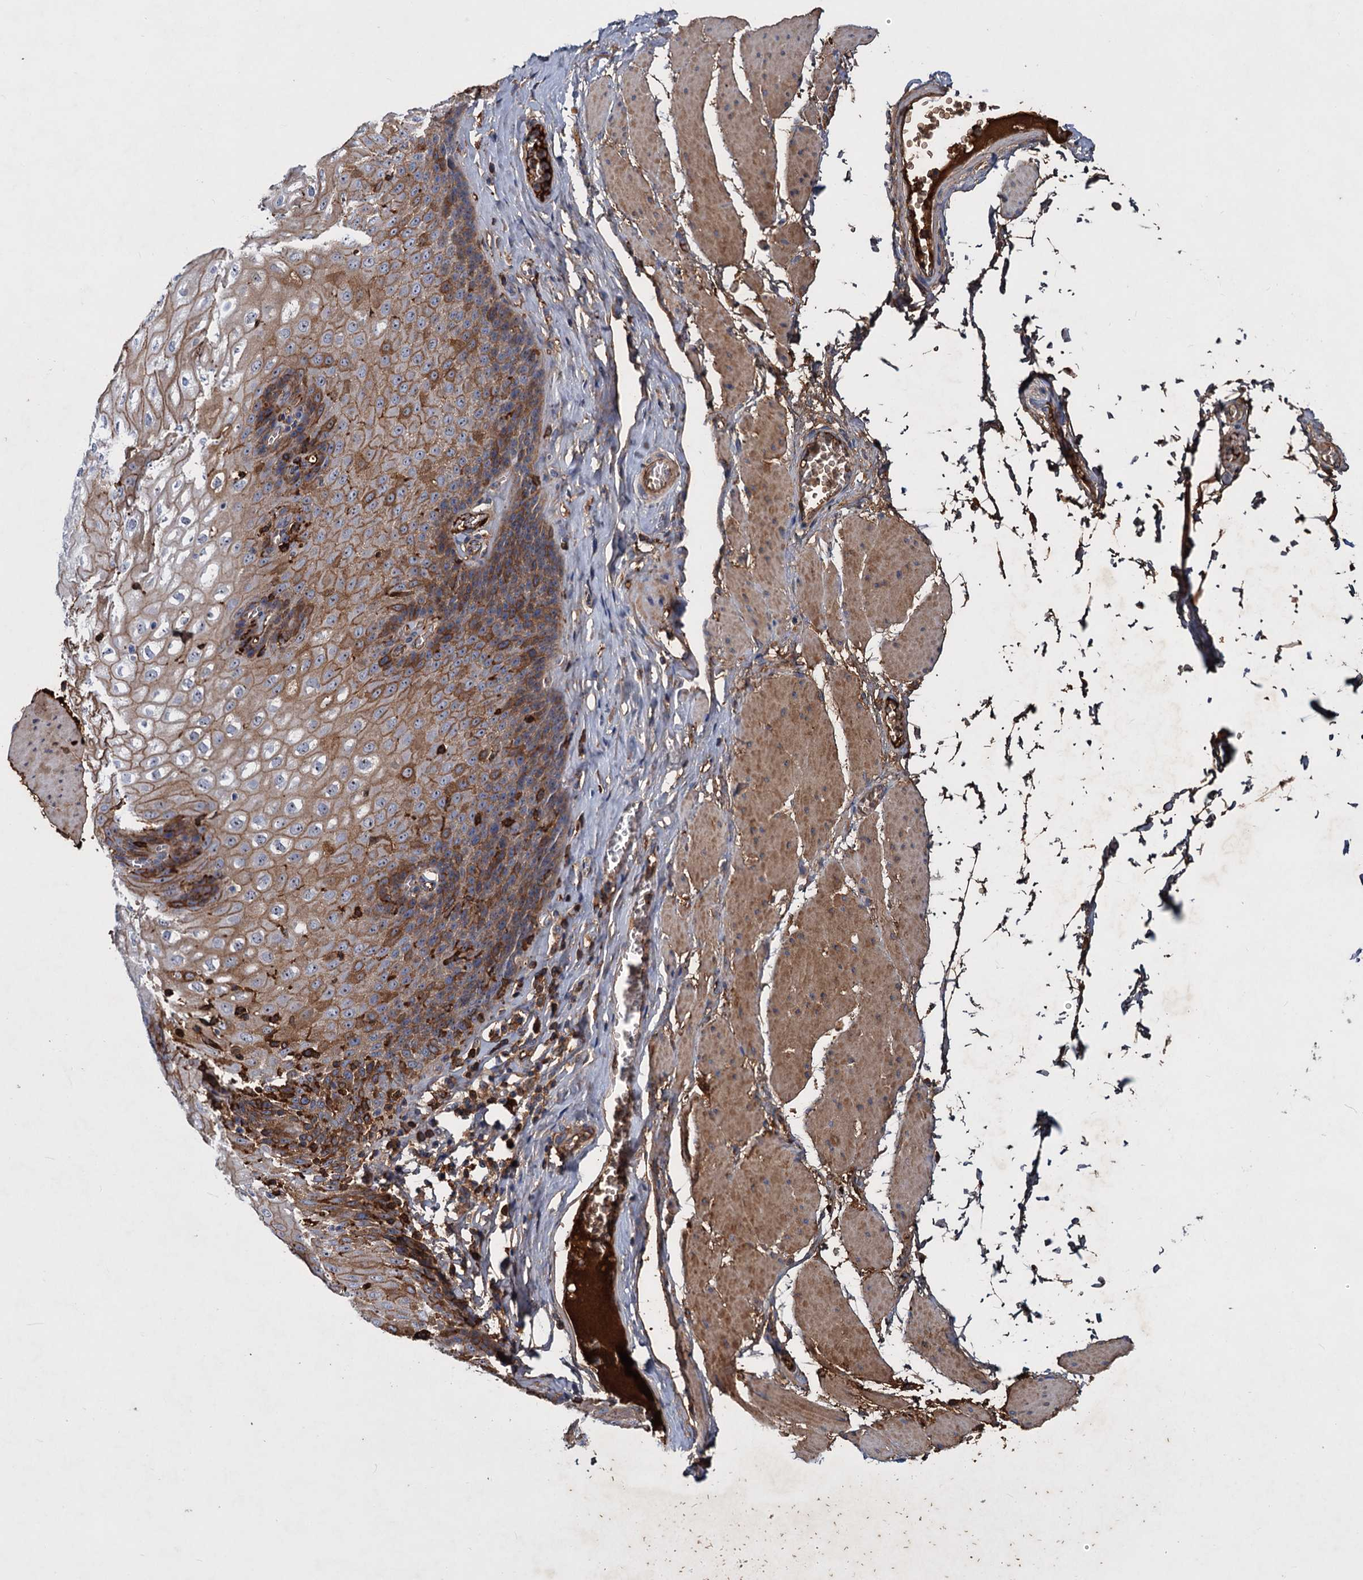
{"staining": {"intensity": "moderate", "quantity": "25%-75%", "location": "cytoplasmic/membranous"}, "tissue": "esophagus", "cell_type": "Squamous epithelial cells", "image_type": "normal", "snomed": [{"axis": "morphology", "description": "Normal tissue, NOS"}, {"axis": "topography", "description": "Esophagus"}], "caption": "Esophagus stained with DAB IHC displays medium levels of moderate cytoplasmic/membranous expression in approximately 25%-75% of squamous epithelial cells. (DAB (3,3'-diaminobenzidine) = brown stain, brightfield microscopy at high magnification).", "gene": "CHRD", "patient": {"sex": "male", "age": 60}}